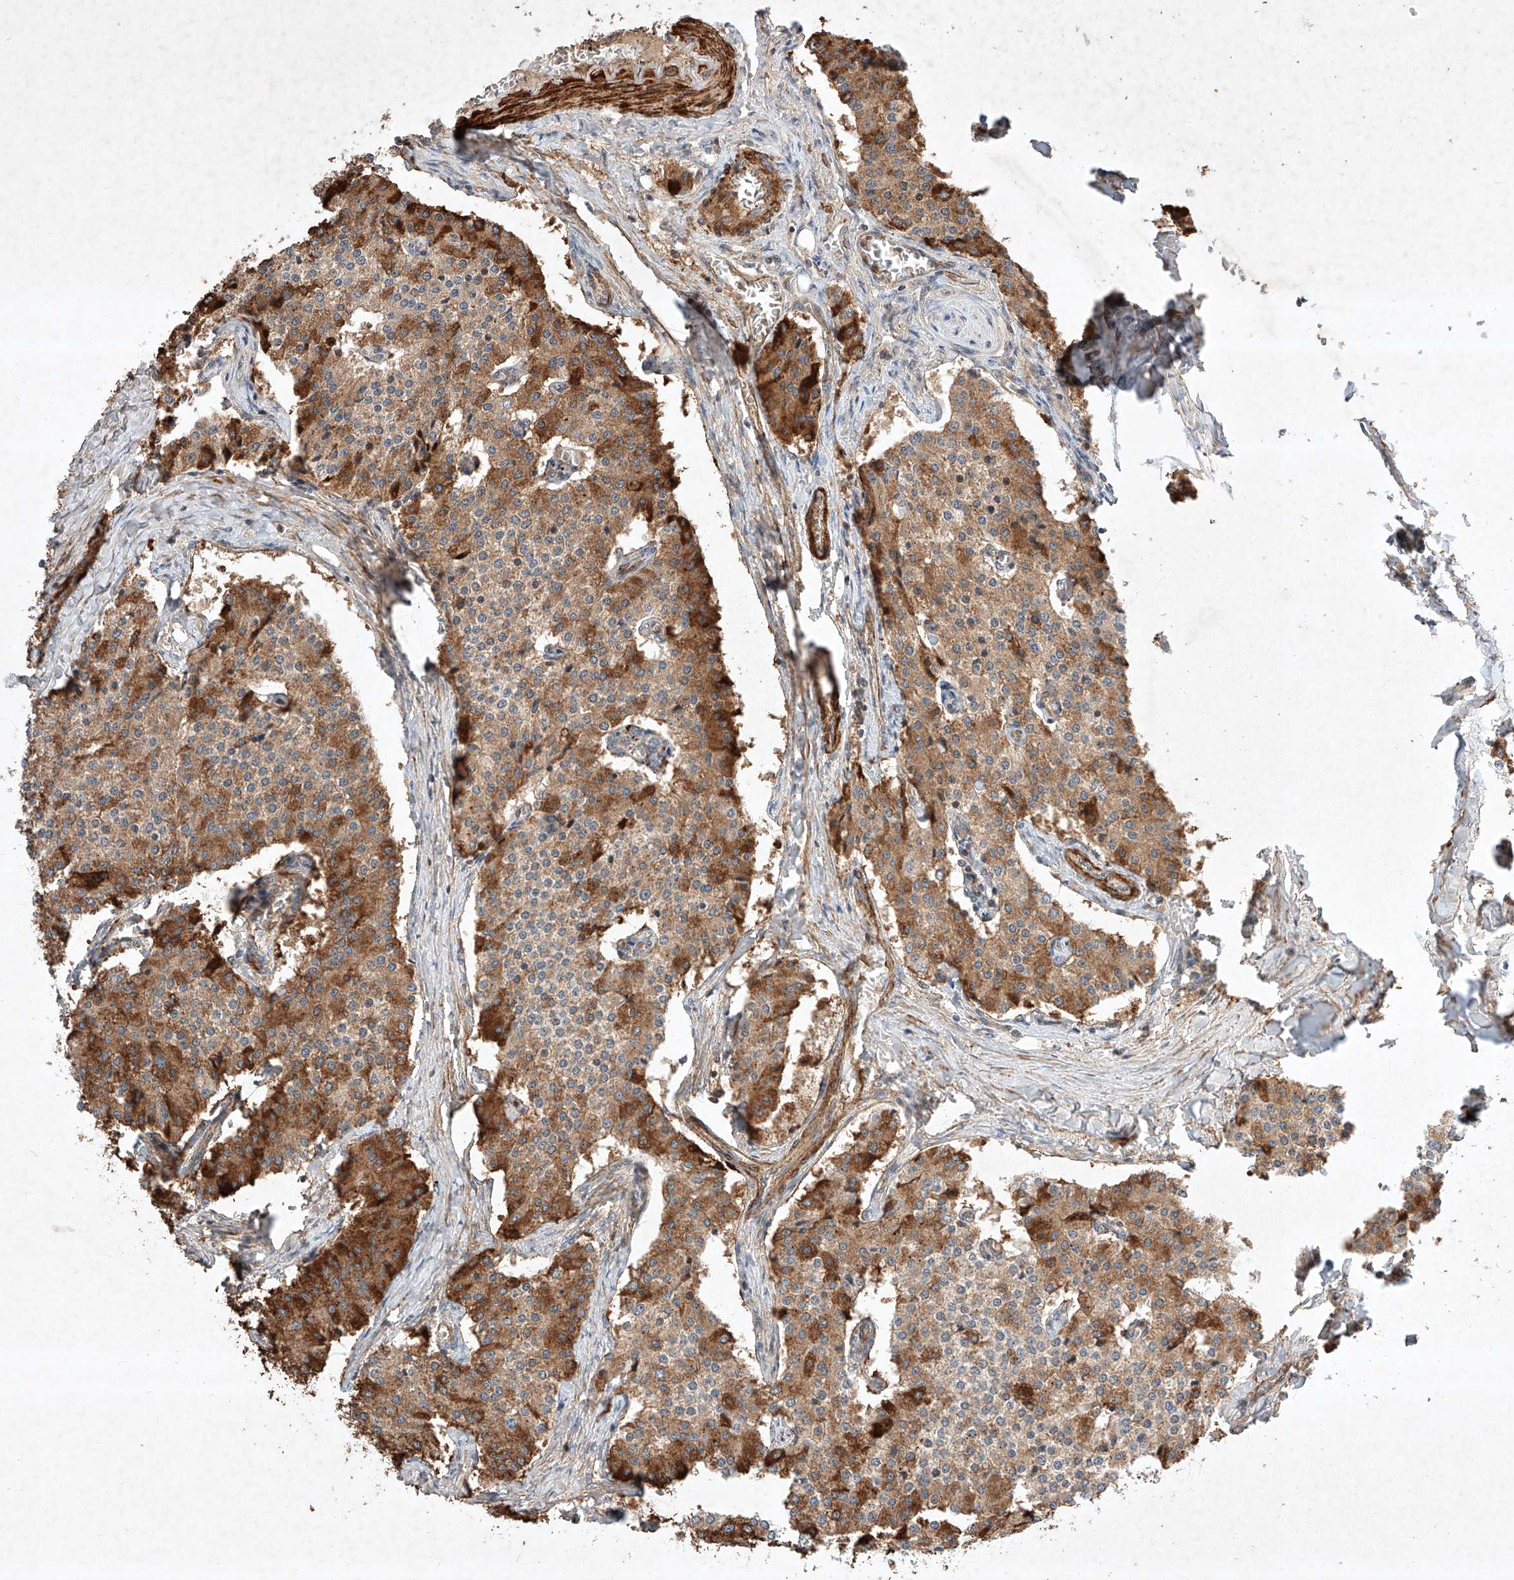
{"staining": {"intensity": "moderate", "quantity": ">75%", "location": "cytoplasmic/membranous"}, "tissue": "carcinoid", "cell_type": "Tumor cells", "image_type": "cancer", "snomed": [{"axis": "morphology", "description": "Carcinoid, malignant, NOS"}, {"axis": "topography", "description": "Colon"}], "caption": "This histopathology image demonstrates malignant carcinoid stained with immunohistochemistry (IHC) to label a protein in brown. The cytoplasmic/membranous of tumor cells show moderate positivity for the protein. Nuclei are counter-stained blue.", "gene": "ARHGAP33", "patient": {"sex": "female", "age": 52}}